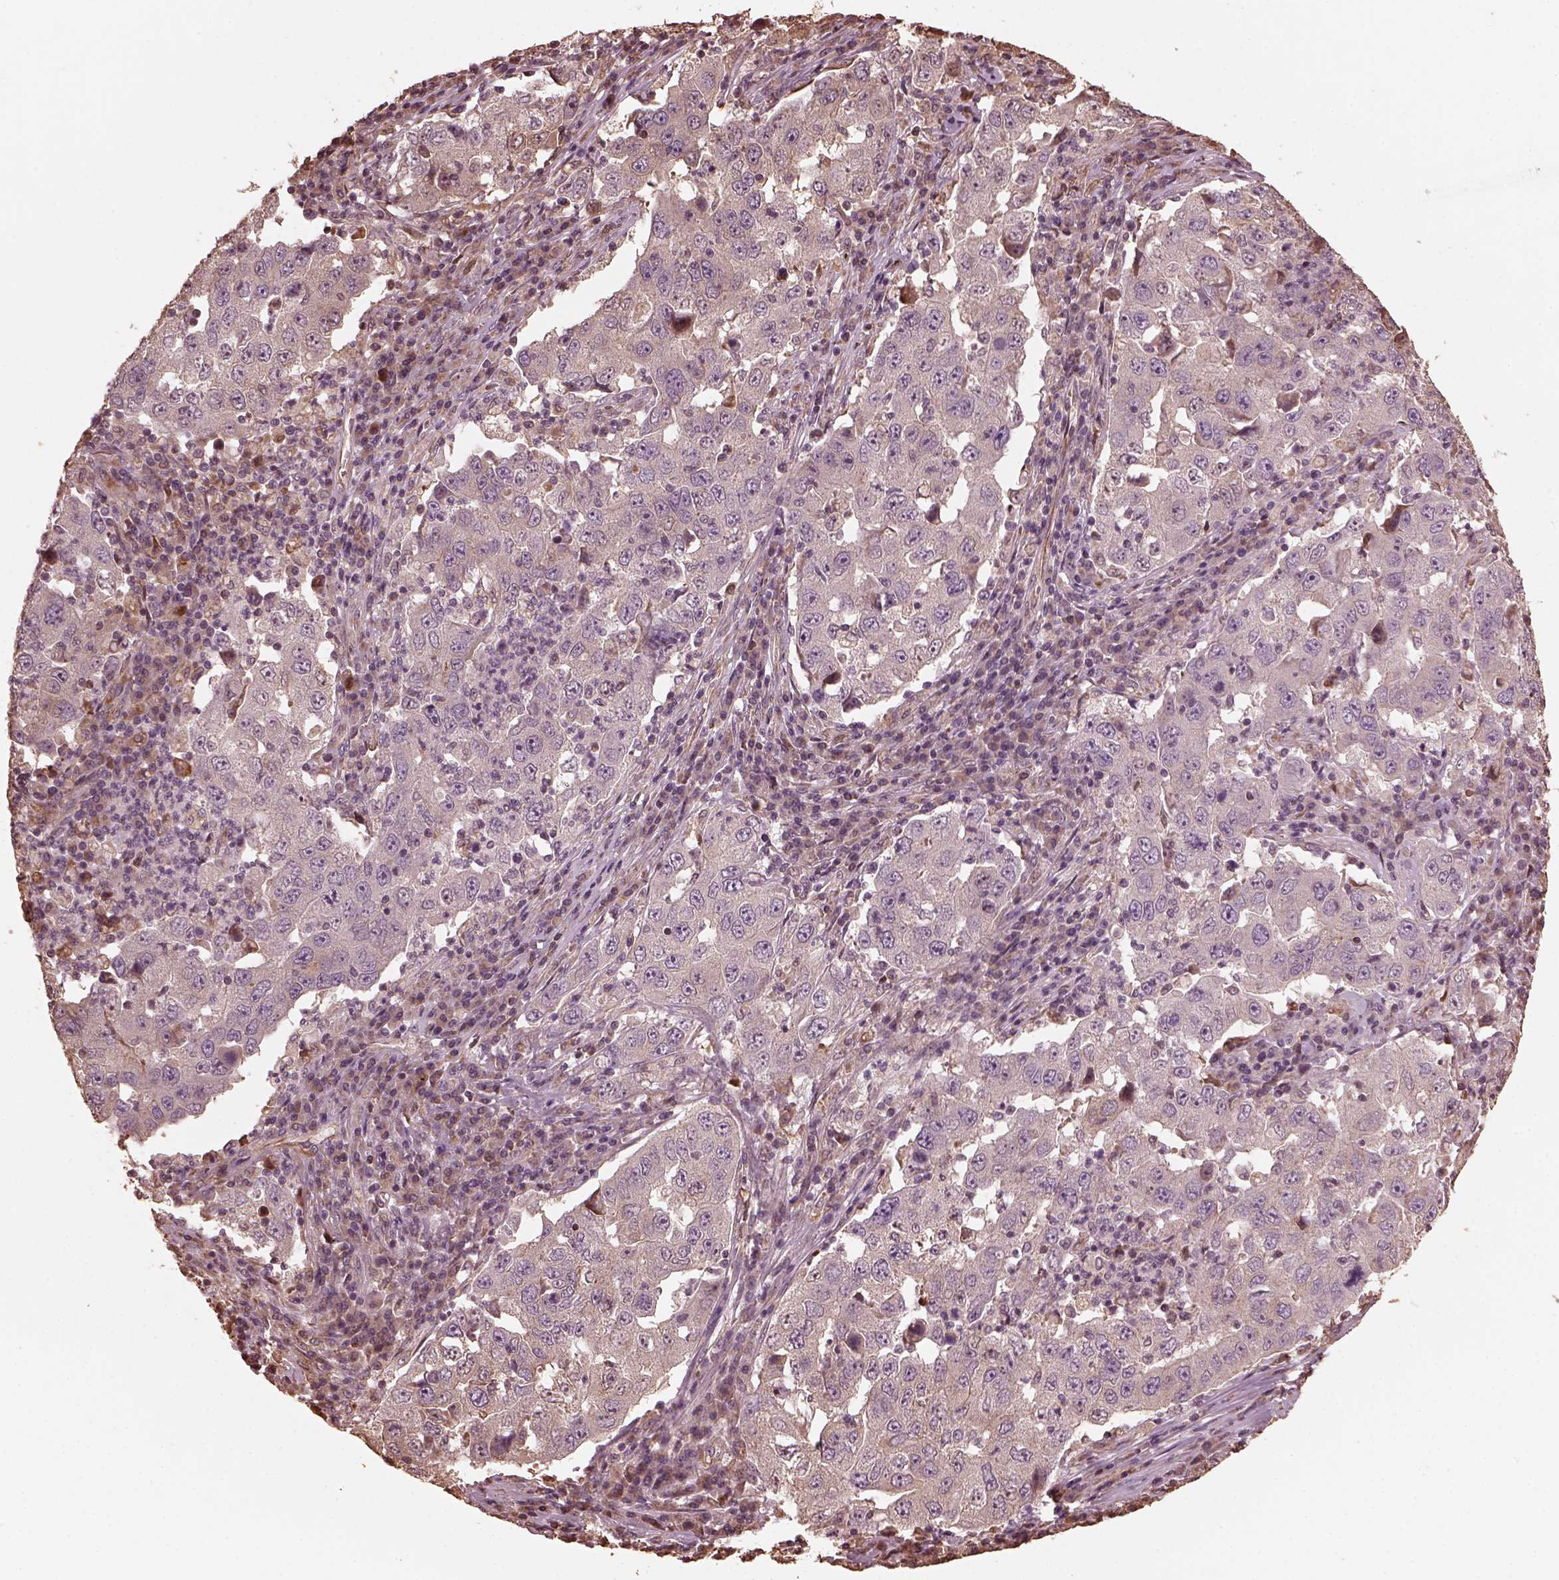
{"staining": {"intensity": "negative", "quantity": "none", "location": "none"}, "tissue": "lung cancer", "cell_type": "Tumor cells", "image_type": "cancer", "snomed": [{"axis": "morphology", "description": "Adenocarcinoma, NOS"}, {"axis": "topography", "description": "Lung"}], "caption": "High magnification brightfield microscopy of lung cancer (adenocarcinoma) stained with DAB (brown) and counterstained with hematoxylin (blue): tumor cells show no significant expression.", "gene": "GTPBP1", "patient": {"sex": "male", "age": 73}}